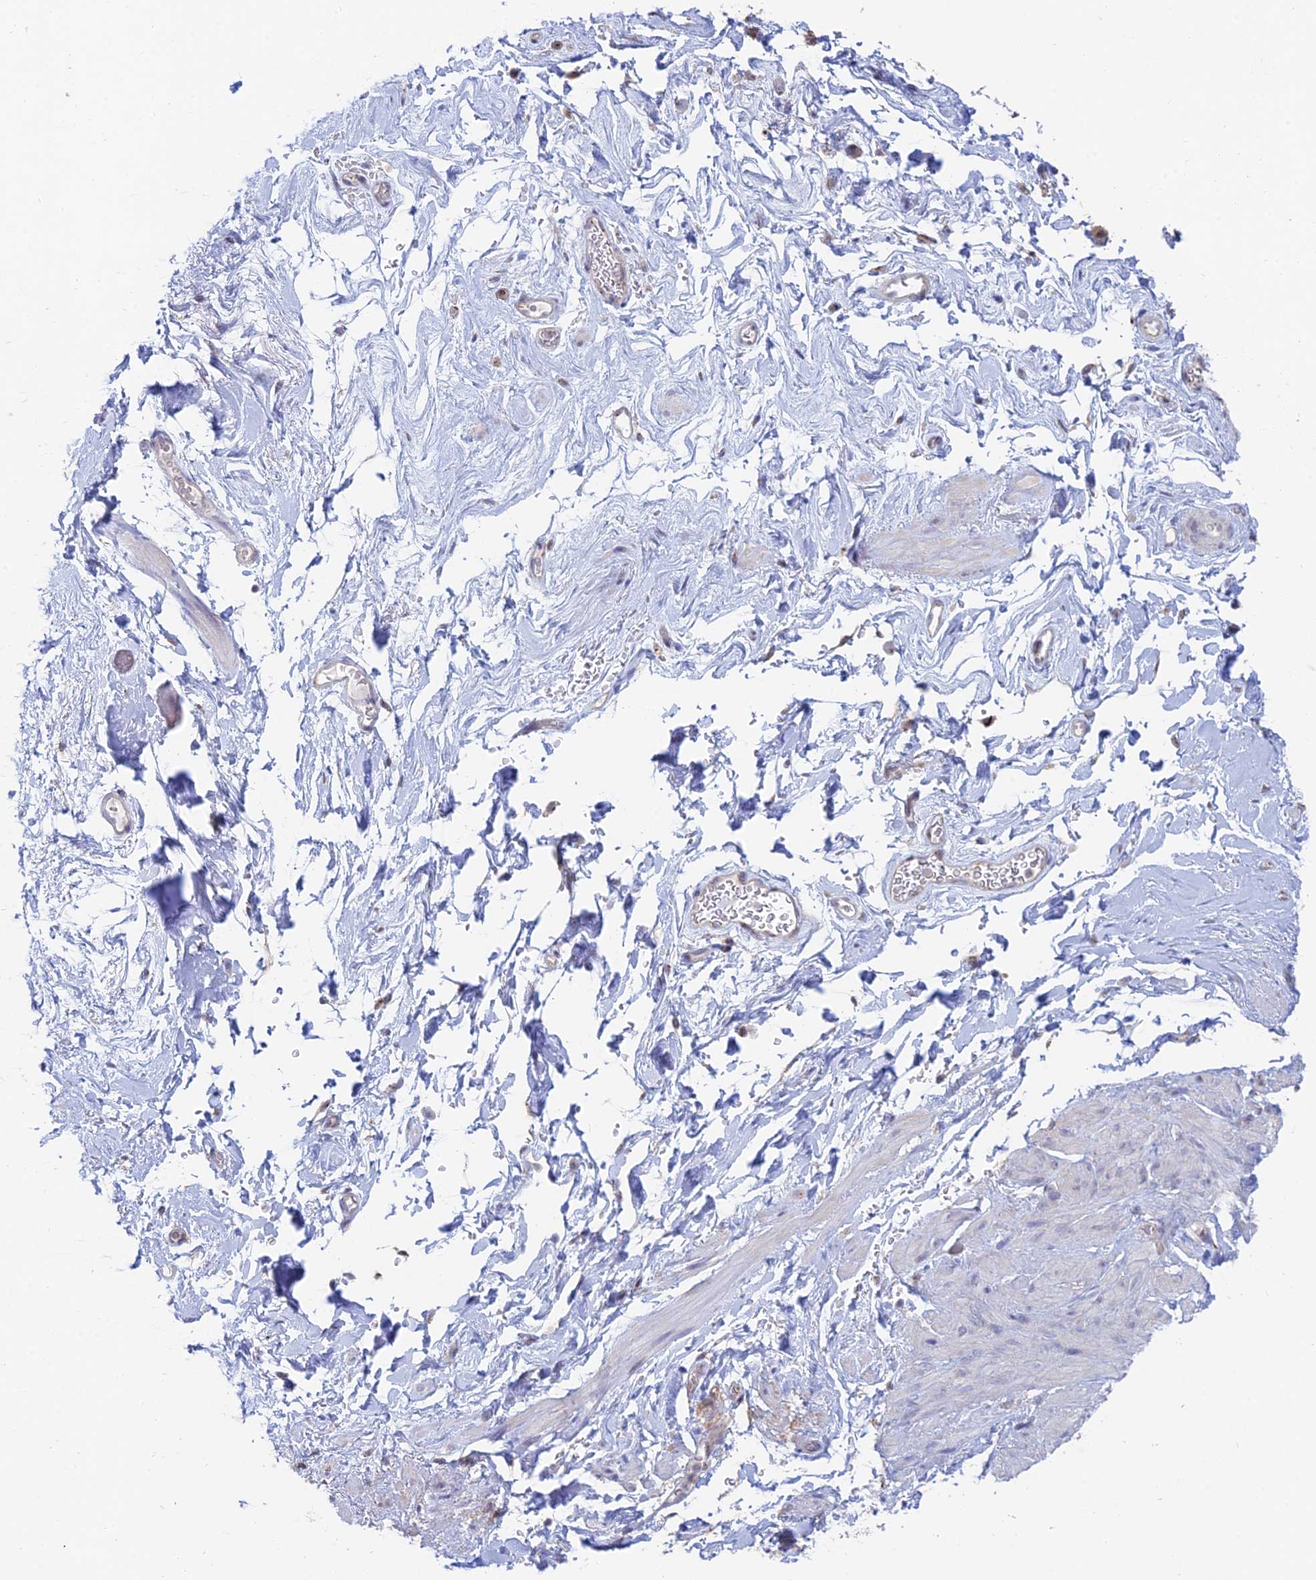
{"staining": {"intensity": "negative", "quantity": "none", "location": "none"}, "tissue": "smooth muscle", "cell_type": "Smooth muscle cells", "image_type": "normal", "snomed": [{"axis": "morphology", "description": "Normal tissue, NOS"}, {"axis": "topography", "description": "Smooth muscle"}, {"axis": "topography", "description": "Peripheral nerve tissue"}], "caption": "This is a micrograph of IHC staining of unremarkable smooth muscle, which shows no expression in smooth muscle cells.", "gene": "ENSG00000267561", "patient": {"sex": "male", "age": 69}}